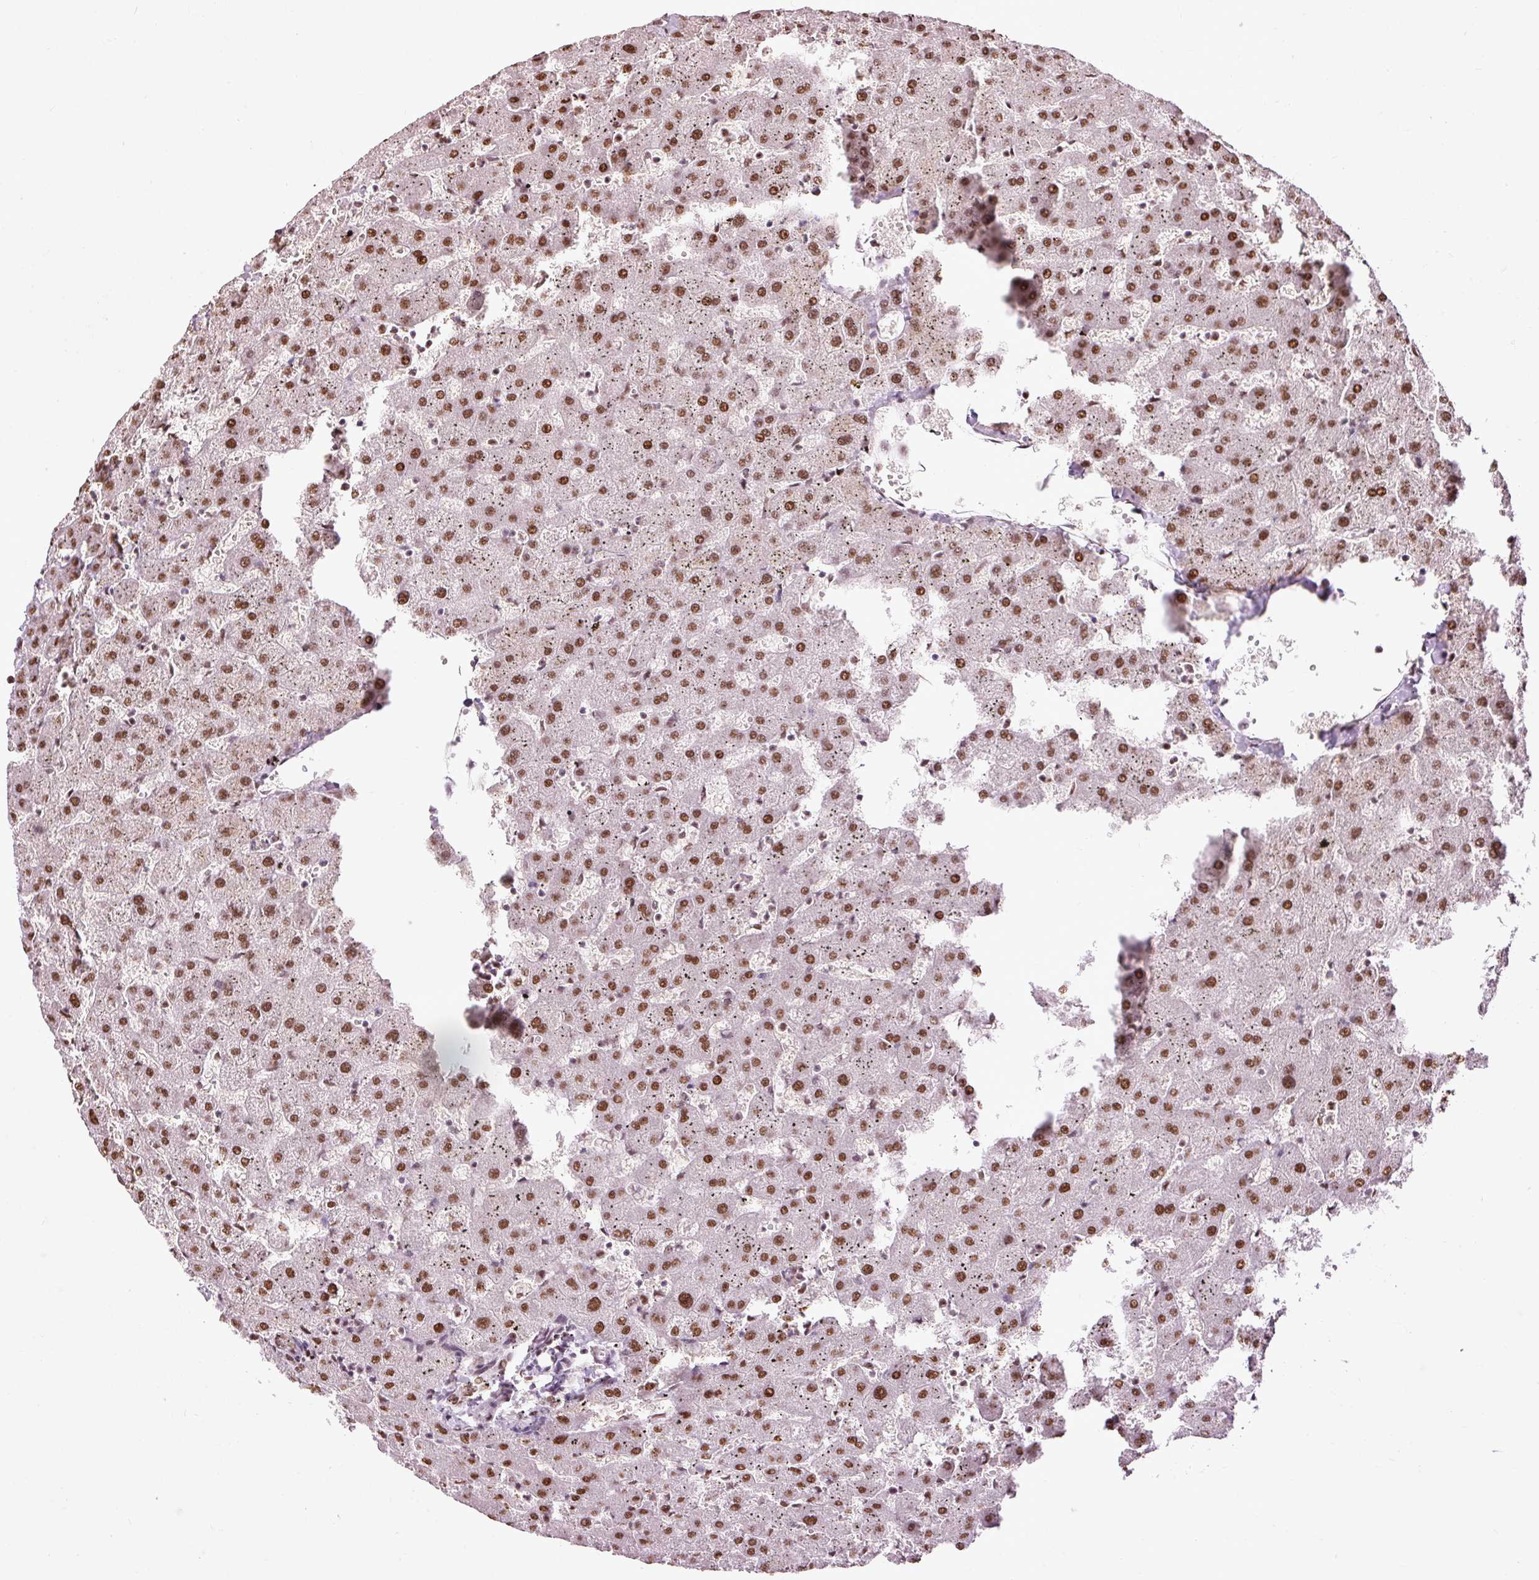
{"staining": {"intensity": "moderate", "quantity": ">75%", "location": "nuclear"}, "tissue": "liver", "cell_type": "Cholangiocytes", "image_type": "normal", "snomed": [{"axis": "morphology", "description": "Normal tissue, NOS"}, {"axis": "topography", "description": "Liver"}], "caption": "Immunohistochemistry (IHC) of benign liver demonstrates medium levels of moderate nuclear staining in about >75% of cholangiocytes. The staining was performed using DAB to visualize the protein expression in brown, while the nuclei were stained in blue with hematoxylin (Magnification: 20x).", "gene": "ZBTB44", "patient": {"sex": "female", "age": 63}}